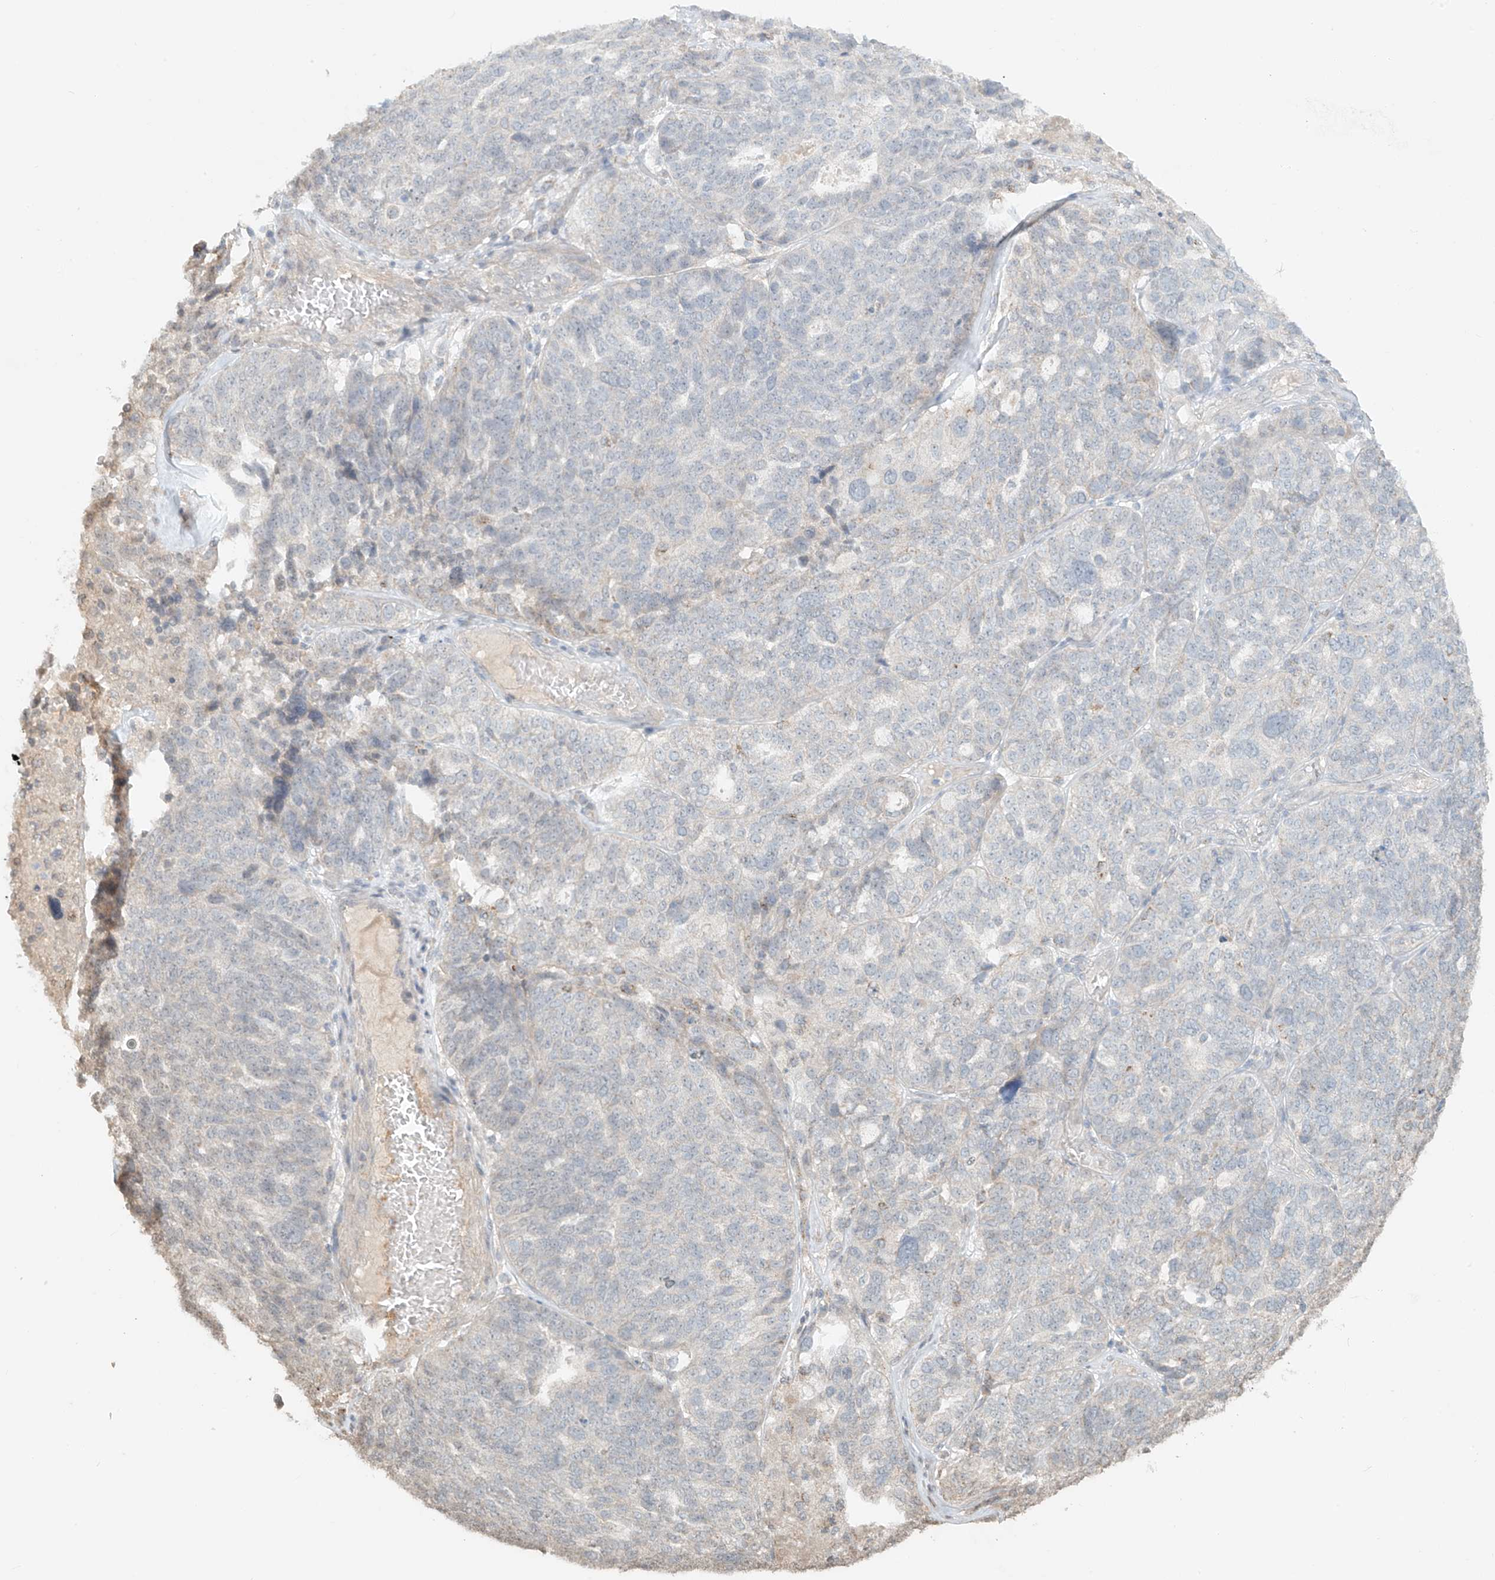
{"staining": {"intensity": "negative", "quantity": "none", "location": "none"}, "tissue": "ovarian cancer", "cell_type": "Tumor cells", "image_type": "cancer", "snomed": [{"axis": "morphology", "description": "Cystadenocarcinoma, serous, NOS"}, {"axis": "topography", "description": "Ovary"}], "caption": "Human ovarian cancer (serous cystadenocarcinoma) stained for a protein using immunohistochemistry shows no expression in tumor cells.", "gene": "ABCD1", "patient": {"sex": "female", "age": 59}}